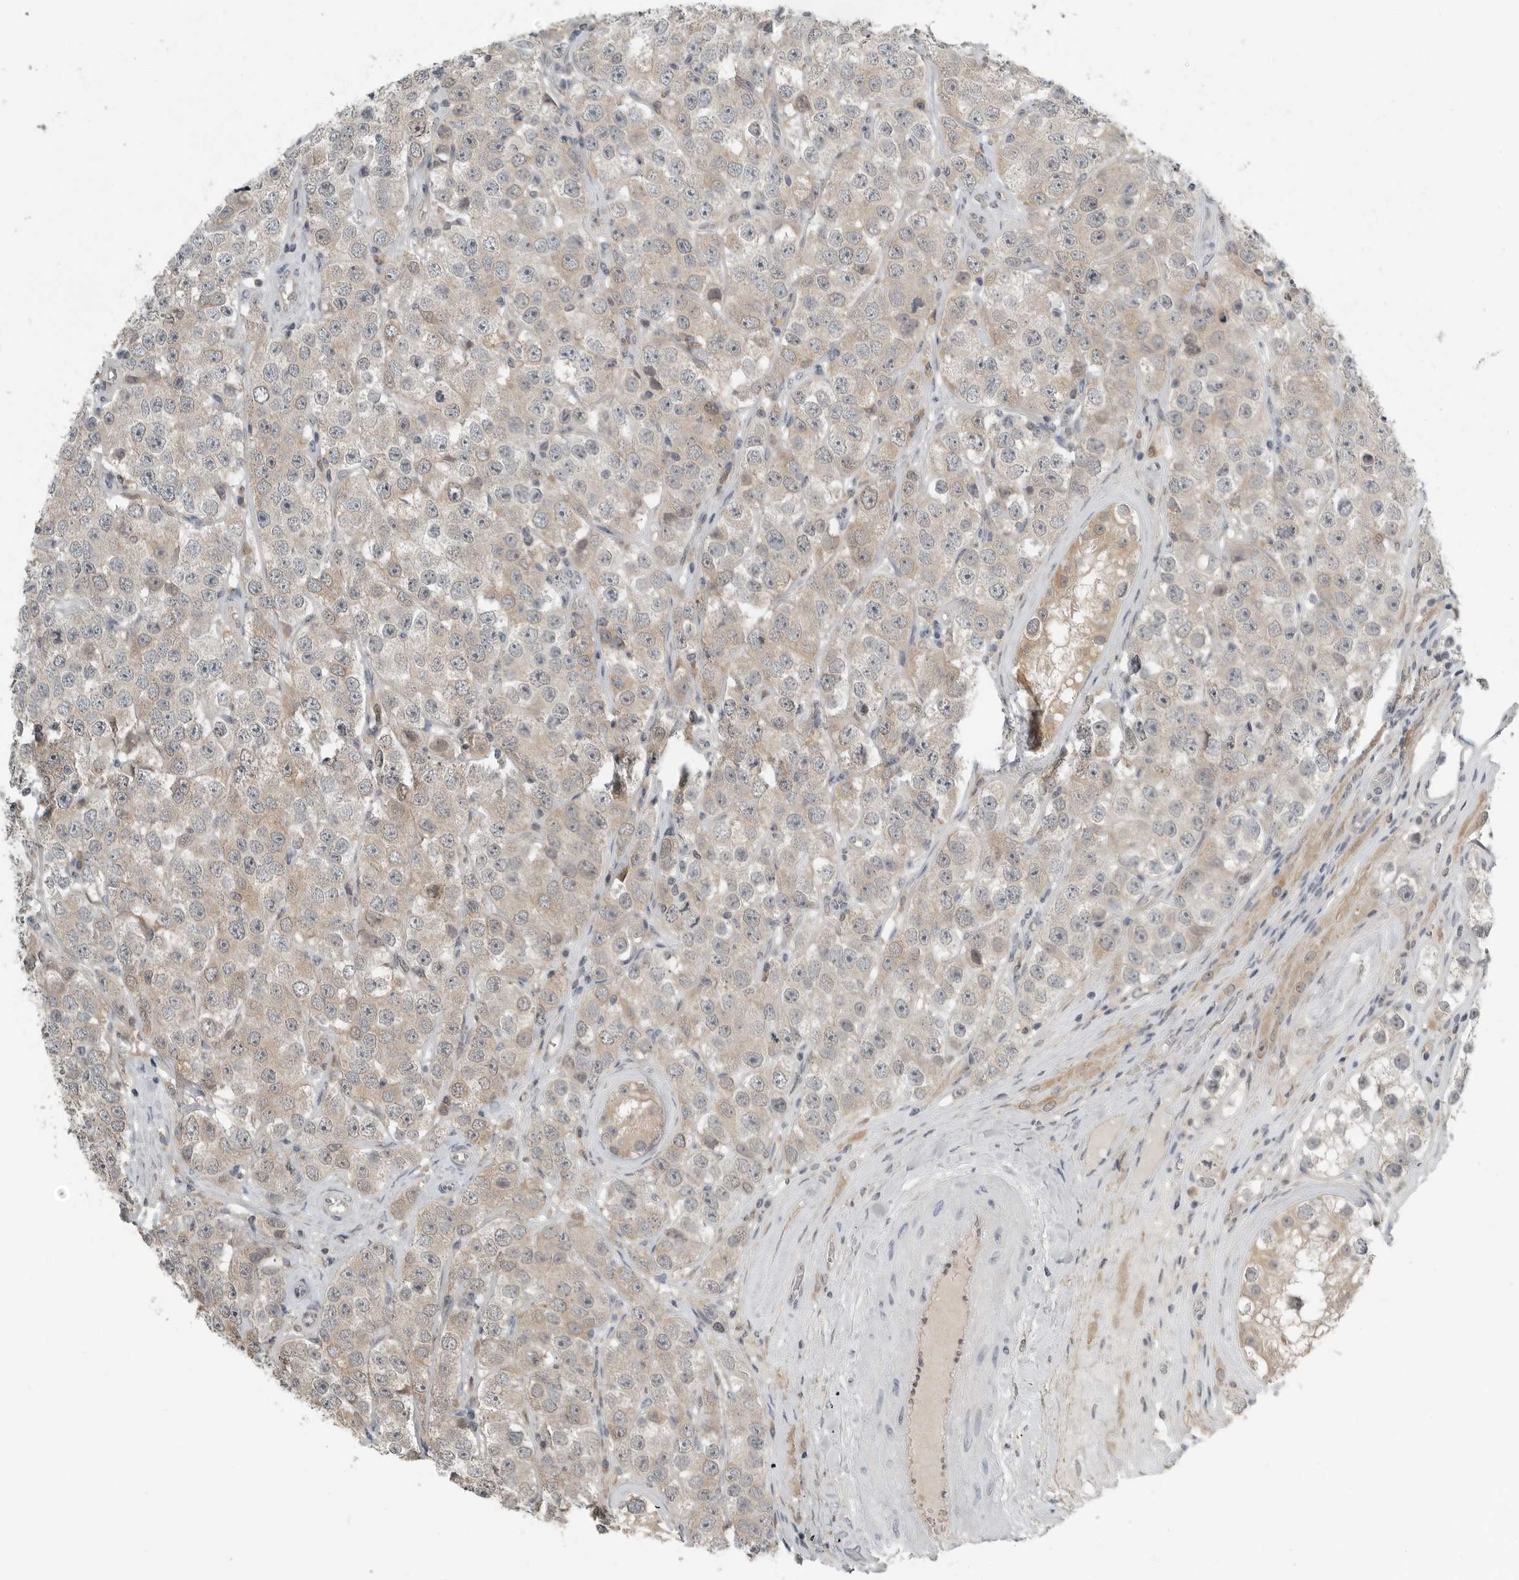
{"staining": {"intensity": "weak", "quantity": ">75%", "location": "cytoplasmic/membranous"}, "tissue": "testis cancer", "cell_type": "Tumor cells", "image_type": "cancer", "snomed": [{"axis": "morphology", "description": "Seminoma, NOS"}, {"axis": "topography", "description": "Testis"}], "caption": "A high-resolution photomicrograph shows immunohistochemistry (IHC) staining of testis cancer (seminoma), which exhibits weak cytoplasmic/membranous expression in approximately >75% of tumor cells.", "gene": "KYAT1", "patient": {"sex": "male", "age": 28}}